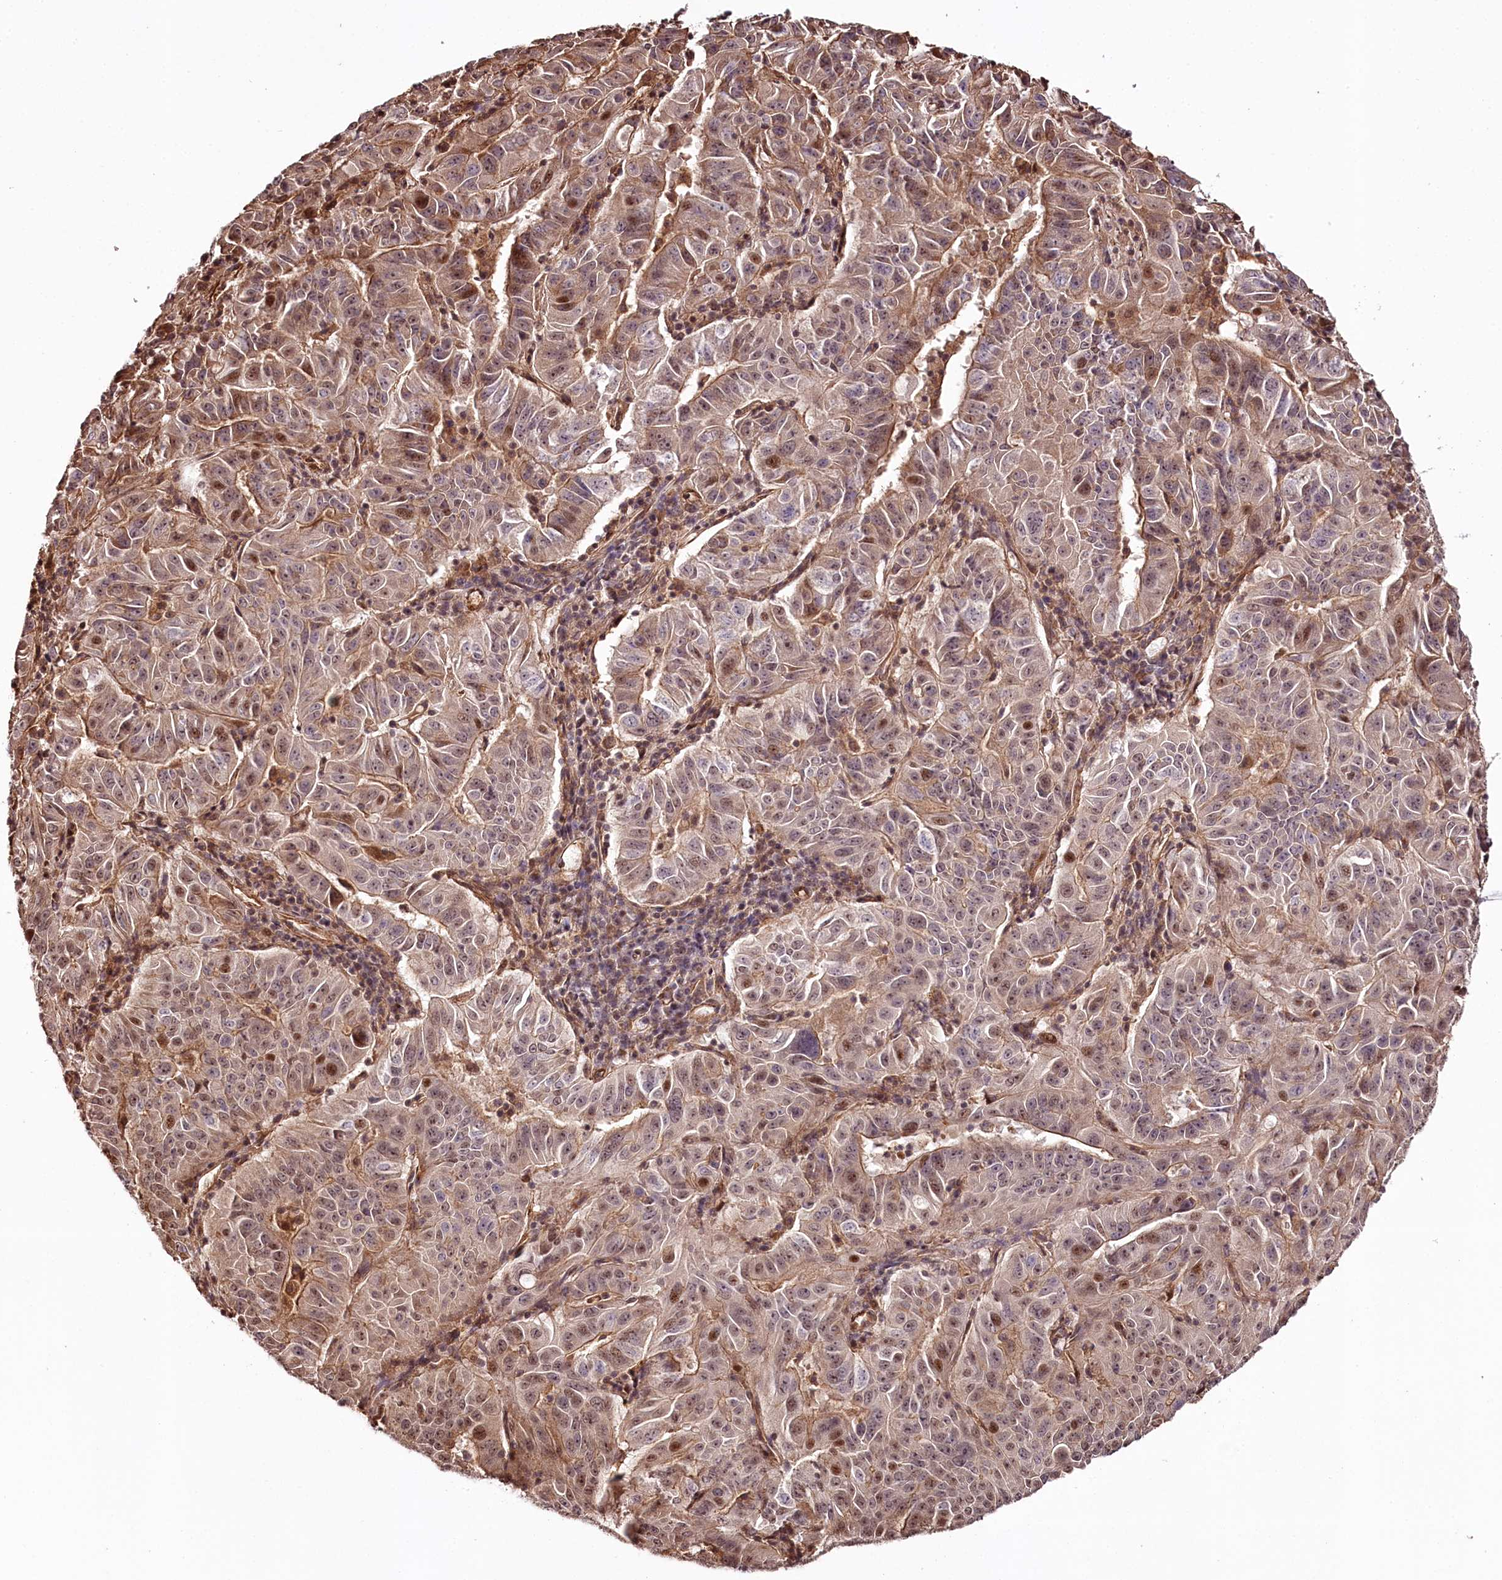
{"staining": {"intensity": "moderate", "quantity": "25%-75%", "location": "cytoplasmic/membranous,nuclear"}, "tissue": "pancreatic cancer", "cell_type": "Tumor cells", "image_type": "cancer", "snomed": [{"axis": "morphology", "description": "Adenocarcinoma, NOS"}, {"axis": "topography", "description": "Pancreas"}], "caption": "Immunohistochemistry micrograph of human pancreatic cancer (adenocarcinoma) stained for a protein (brown), which shows medium levels of moderate cytoplasmic/membranous and nuclear staining in about 25%-75% of tumor cells.", "gene": "TTC33", "patient": {"sex": "male", "age": 63}}